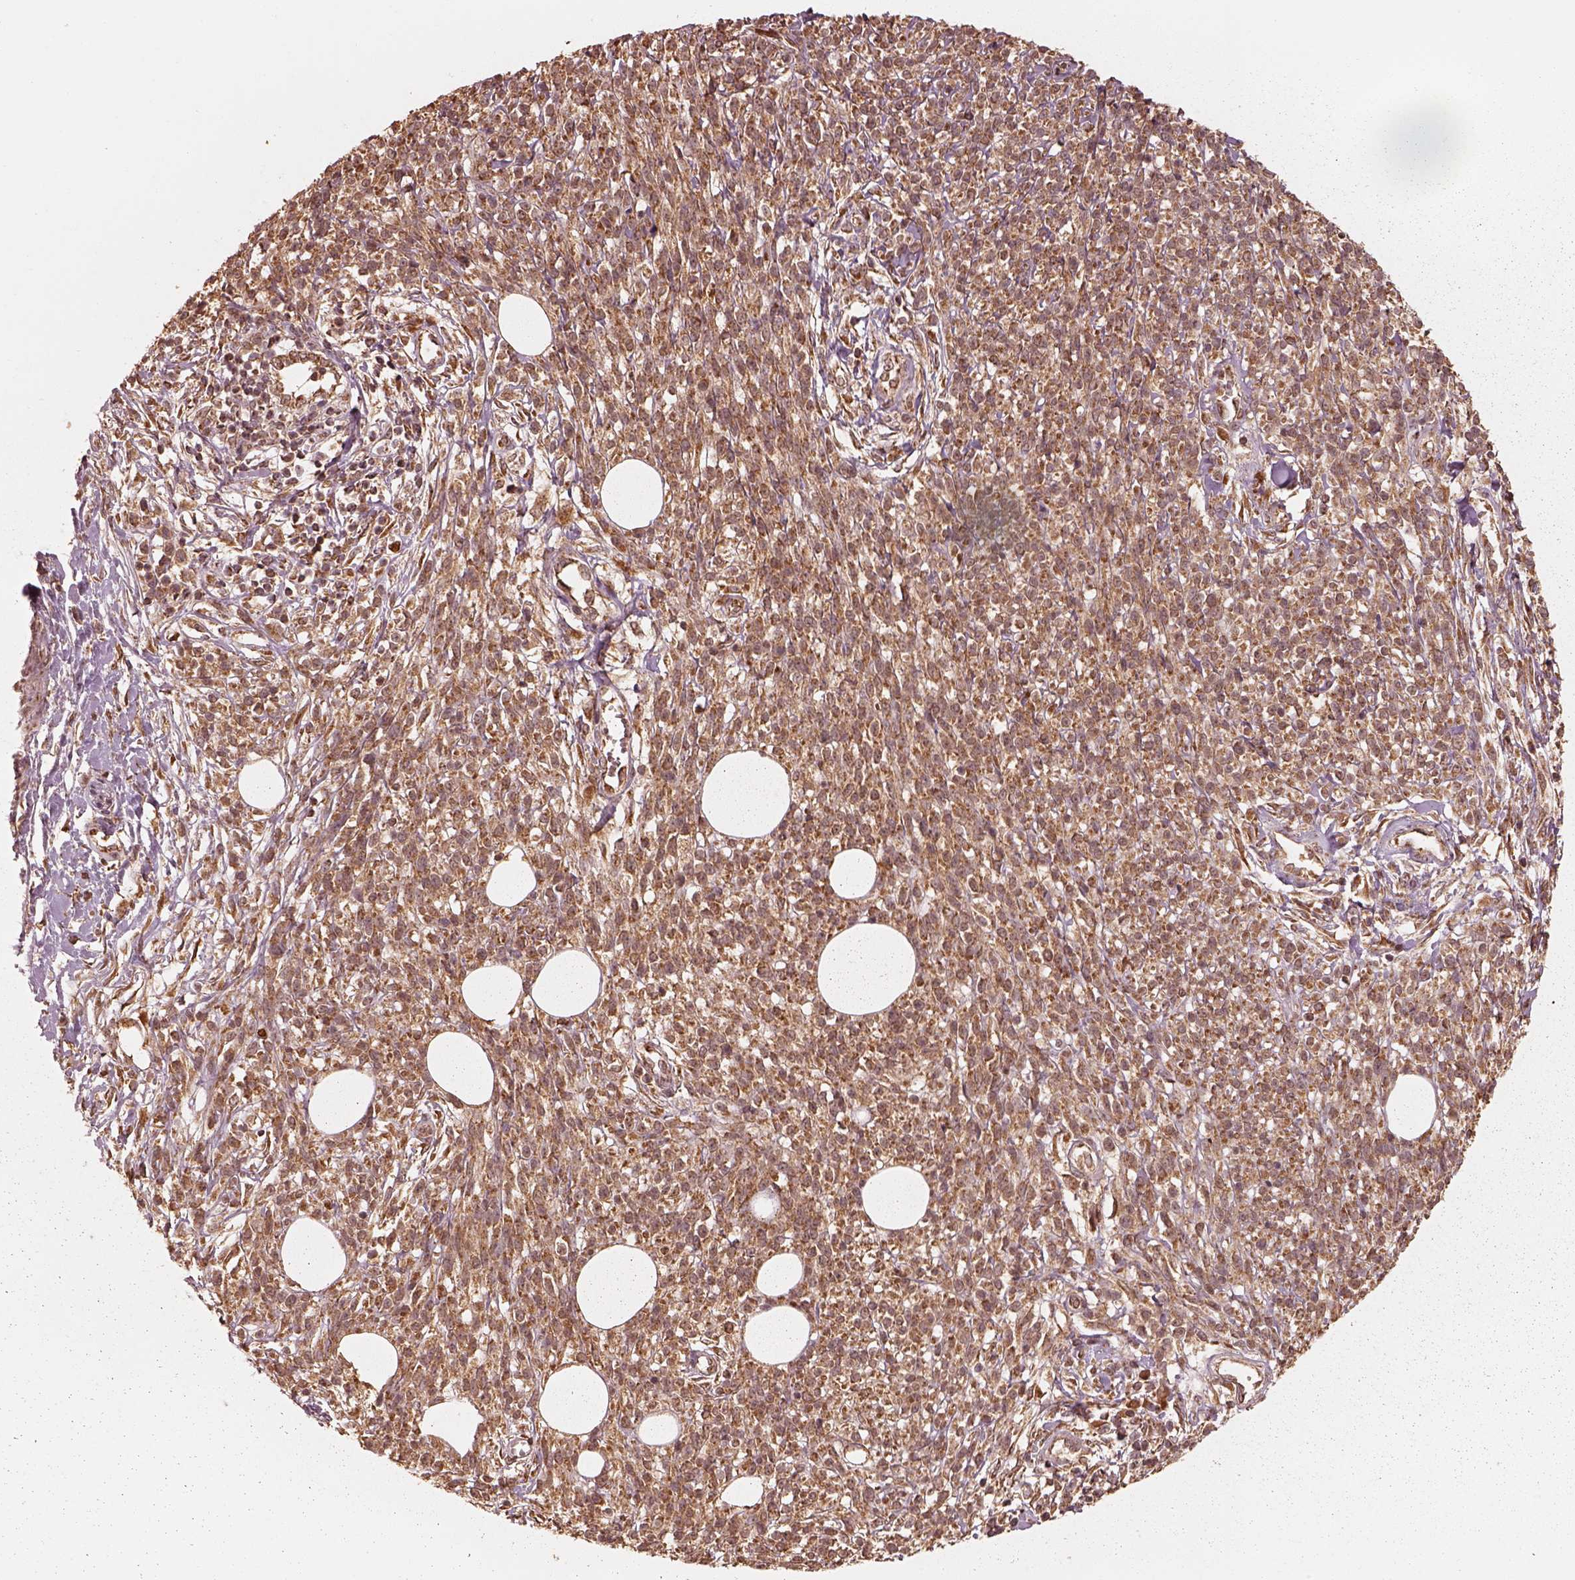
{"staining": {"intensity": "strong", "quantity": ">75%", "location": "cytoplasmic/membranous"}, "tissue": "melanoma", "cell_type": "Tumor cells", "image_type": "cancer", "snomed": [{"axis": "morphology", "description": "Malignant melanoma, NOS"}, {"axis": "topography", "description": "Skin"}, {"axis": "topography", "description": "Skin of trunk"}], "caption": "Immunohistochemical staining of melanoma shows high levels of strong cytoplasmic/membranous protein positivity in approximately >75% of tumor cells.", "gene": "DNAJC25", "patient": {"sex": "male", "age": 74}}